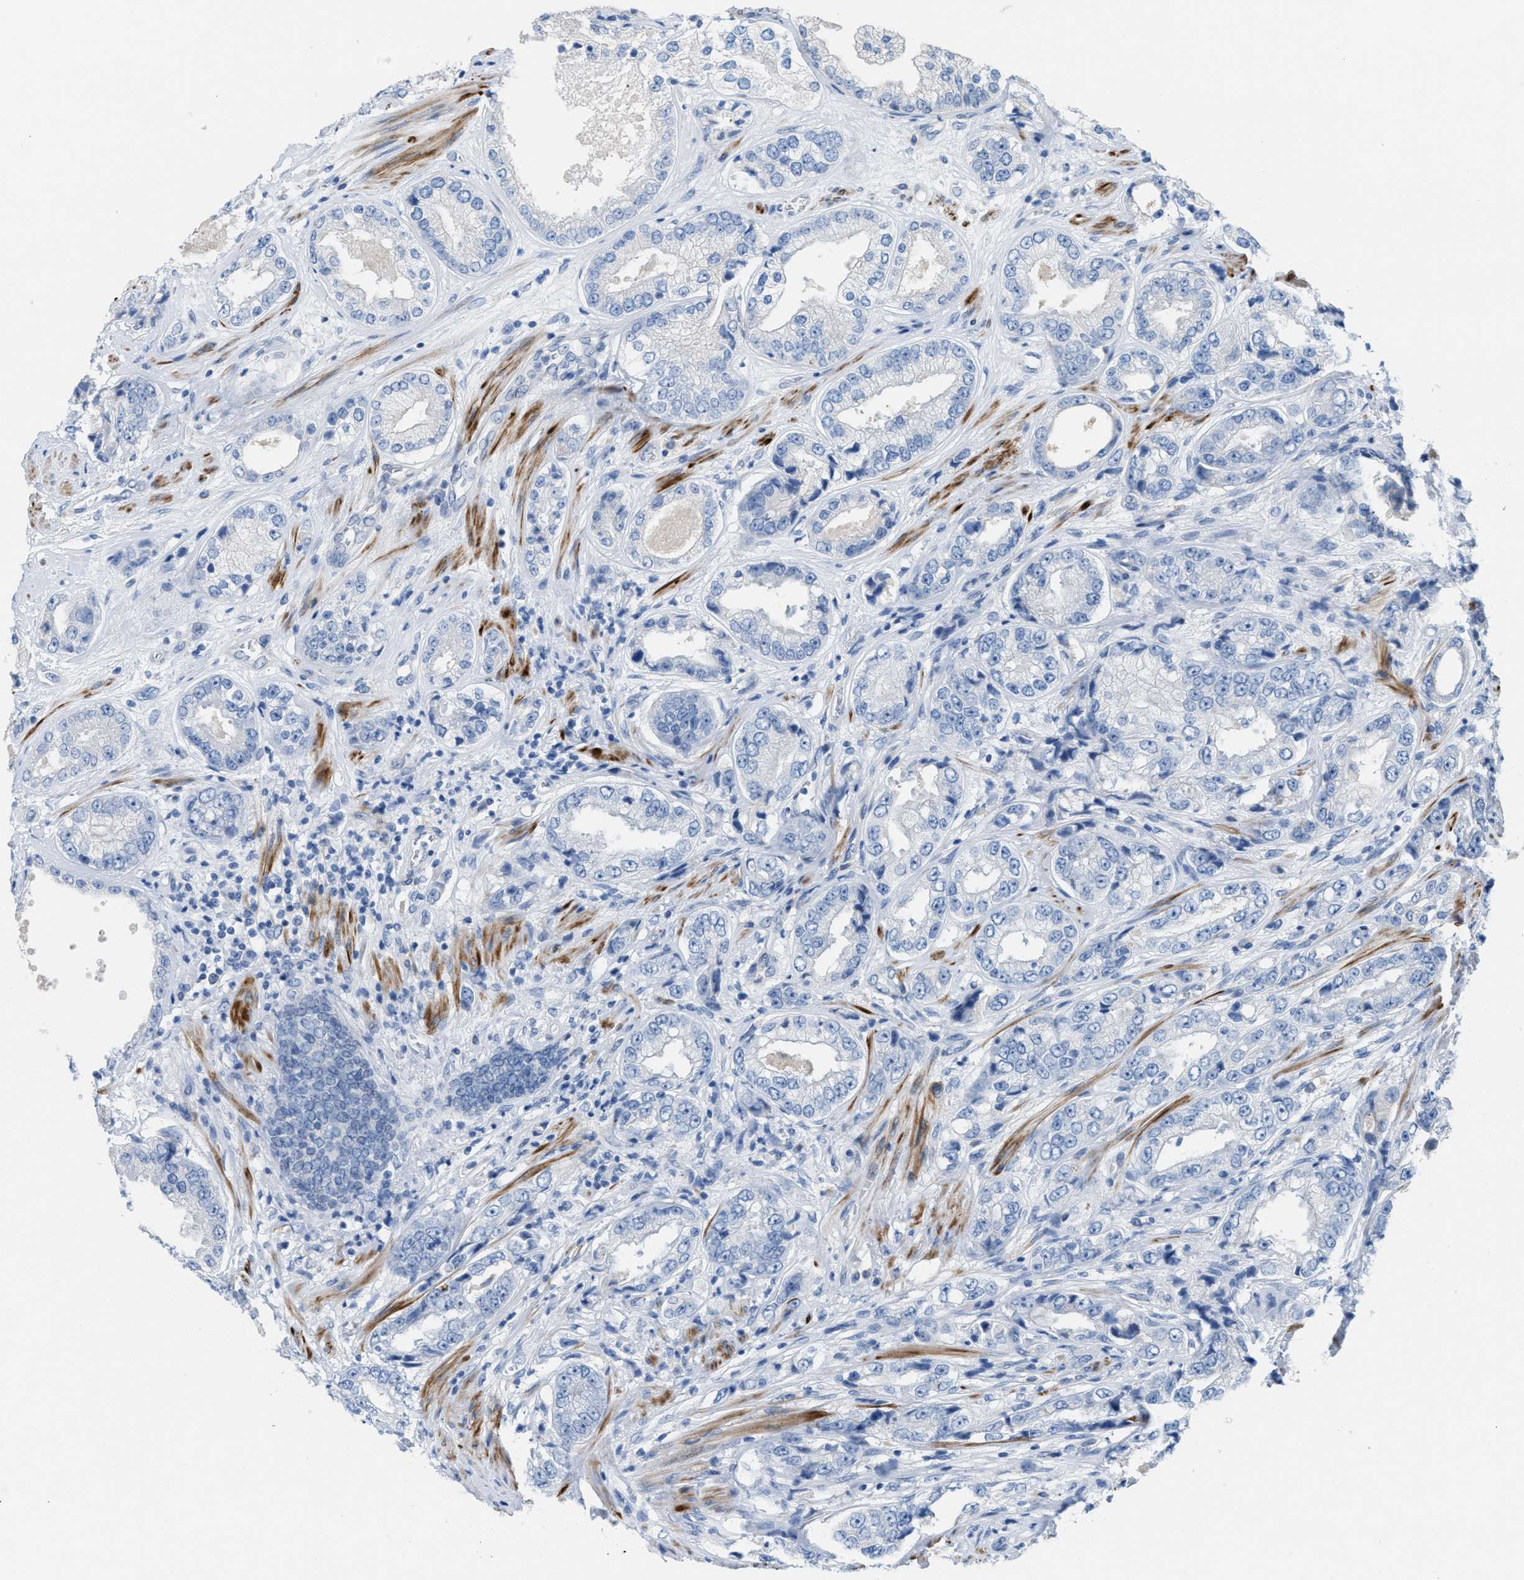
{"staining": {"intensity": "negative", "quantity": "none", "location": "none"}, "tissue": "prostate cancer", "cell_type": "Tumor cells", "image_type": "cancer", "snomed": [{"axis": "morphology", "description": "Adenocarcinoma, High grade"}, {"axis": "topography", "description": "Prostate"}], "caption": "The photomicrograph shows no significant staining in tumor cells of adenocarcinoma (high-grade) (prostate).", "gene": "MPP3", "patient": {"sex": "male", "age": 61}}